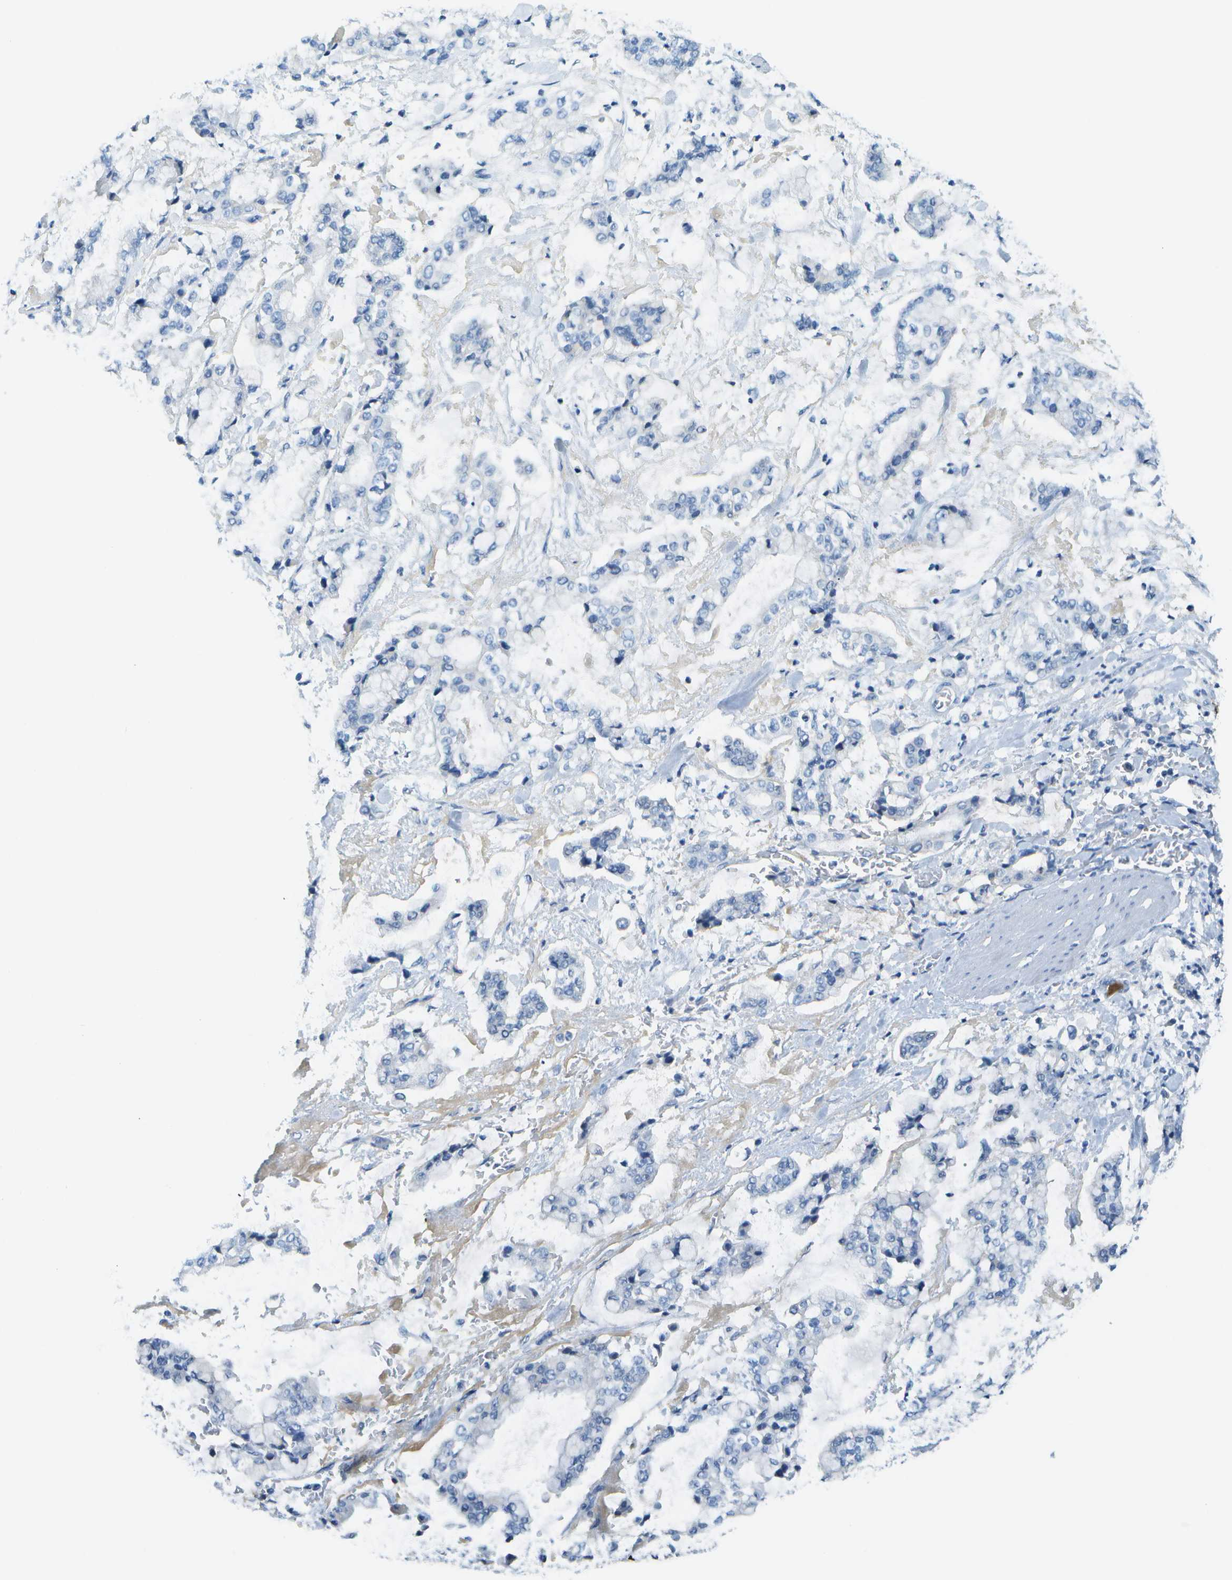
{"staining": {"intensity": "negative", "quantity": "none", "location": "none"}, "tissue": "stomach cancer", "cell_type": "Tumor cells", "image_type": "cancer", "snomed": [{"axis": "morphology", "description": "Normal tissue, NOS"}, {"axis": "morphology", "description": "Adenocarcinoma, NOS"}, {"axis": "topography", "description": "Stomach, upper"}, {"axis": "topography", "description": "Stomach"}], "caption": "This is an immunohistochemistry micrograph of stomach cancer. There is no expression in tumor cells.", "gene": "C1S", "patient": {"sex": "male", "age": 76}}